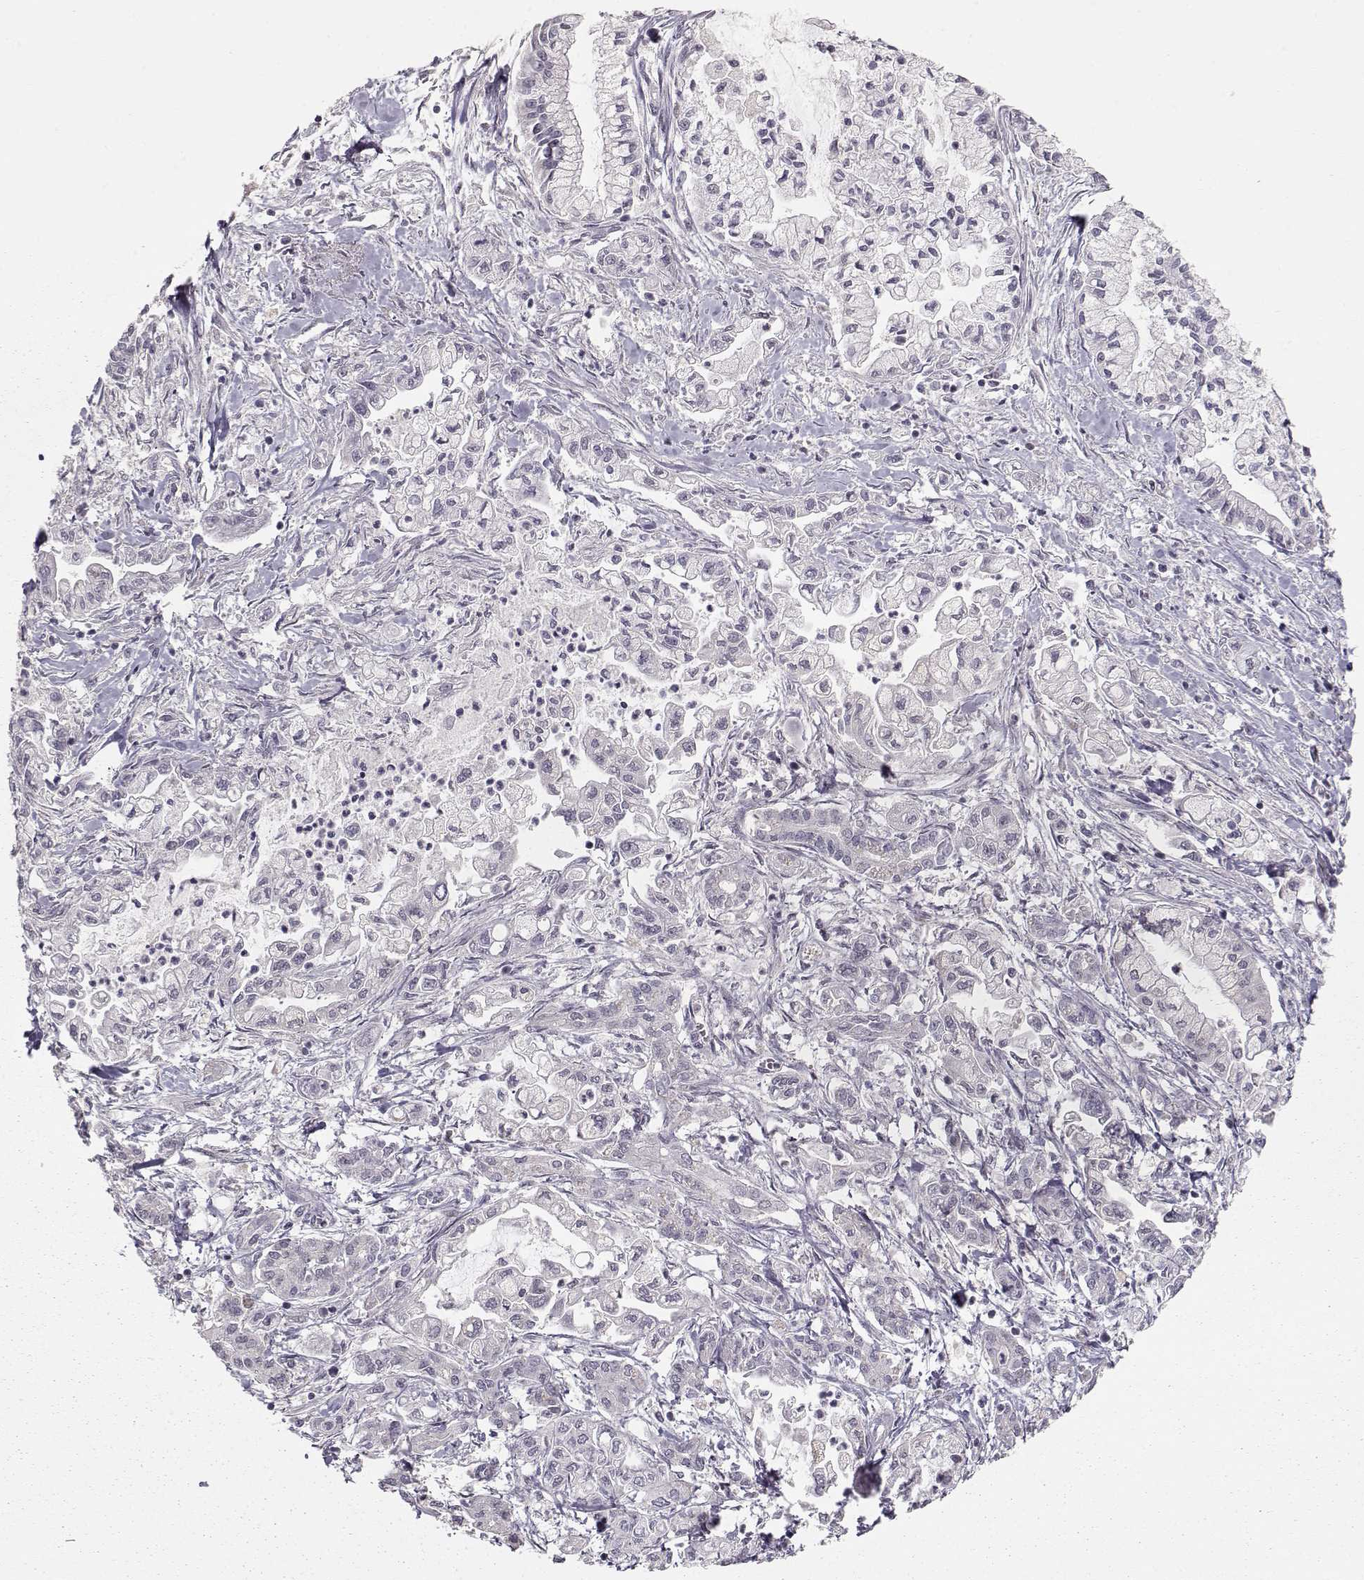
{"staining": {"intensity": "negative", "quantity": "none", "location": "none"}, "tissue": "pancreatic cancer", "cell_type": "Tumor cells", "image_type": "cancer", "snomed": [{"axis": "morphology", "description": "Adenocarcinoma, NOS"}, {"axis": "topography", "description": "Pancreas"}], "caption": "This is an immunohistochemistry photomicrograph of human pancreatic cancer. There is no positivity in tumor cells.", "gene": "PNMT", "patient": {"sex": "male", "age": 54}}